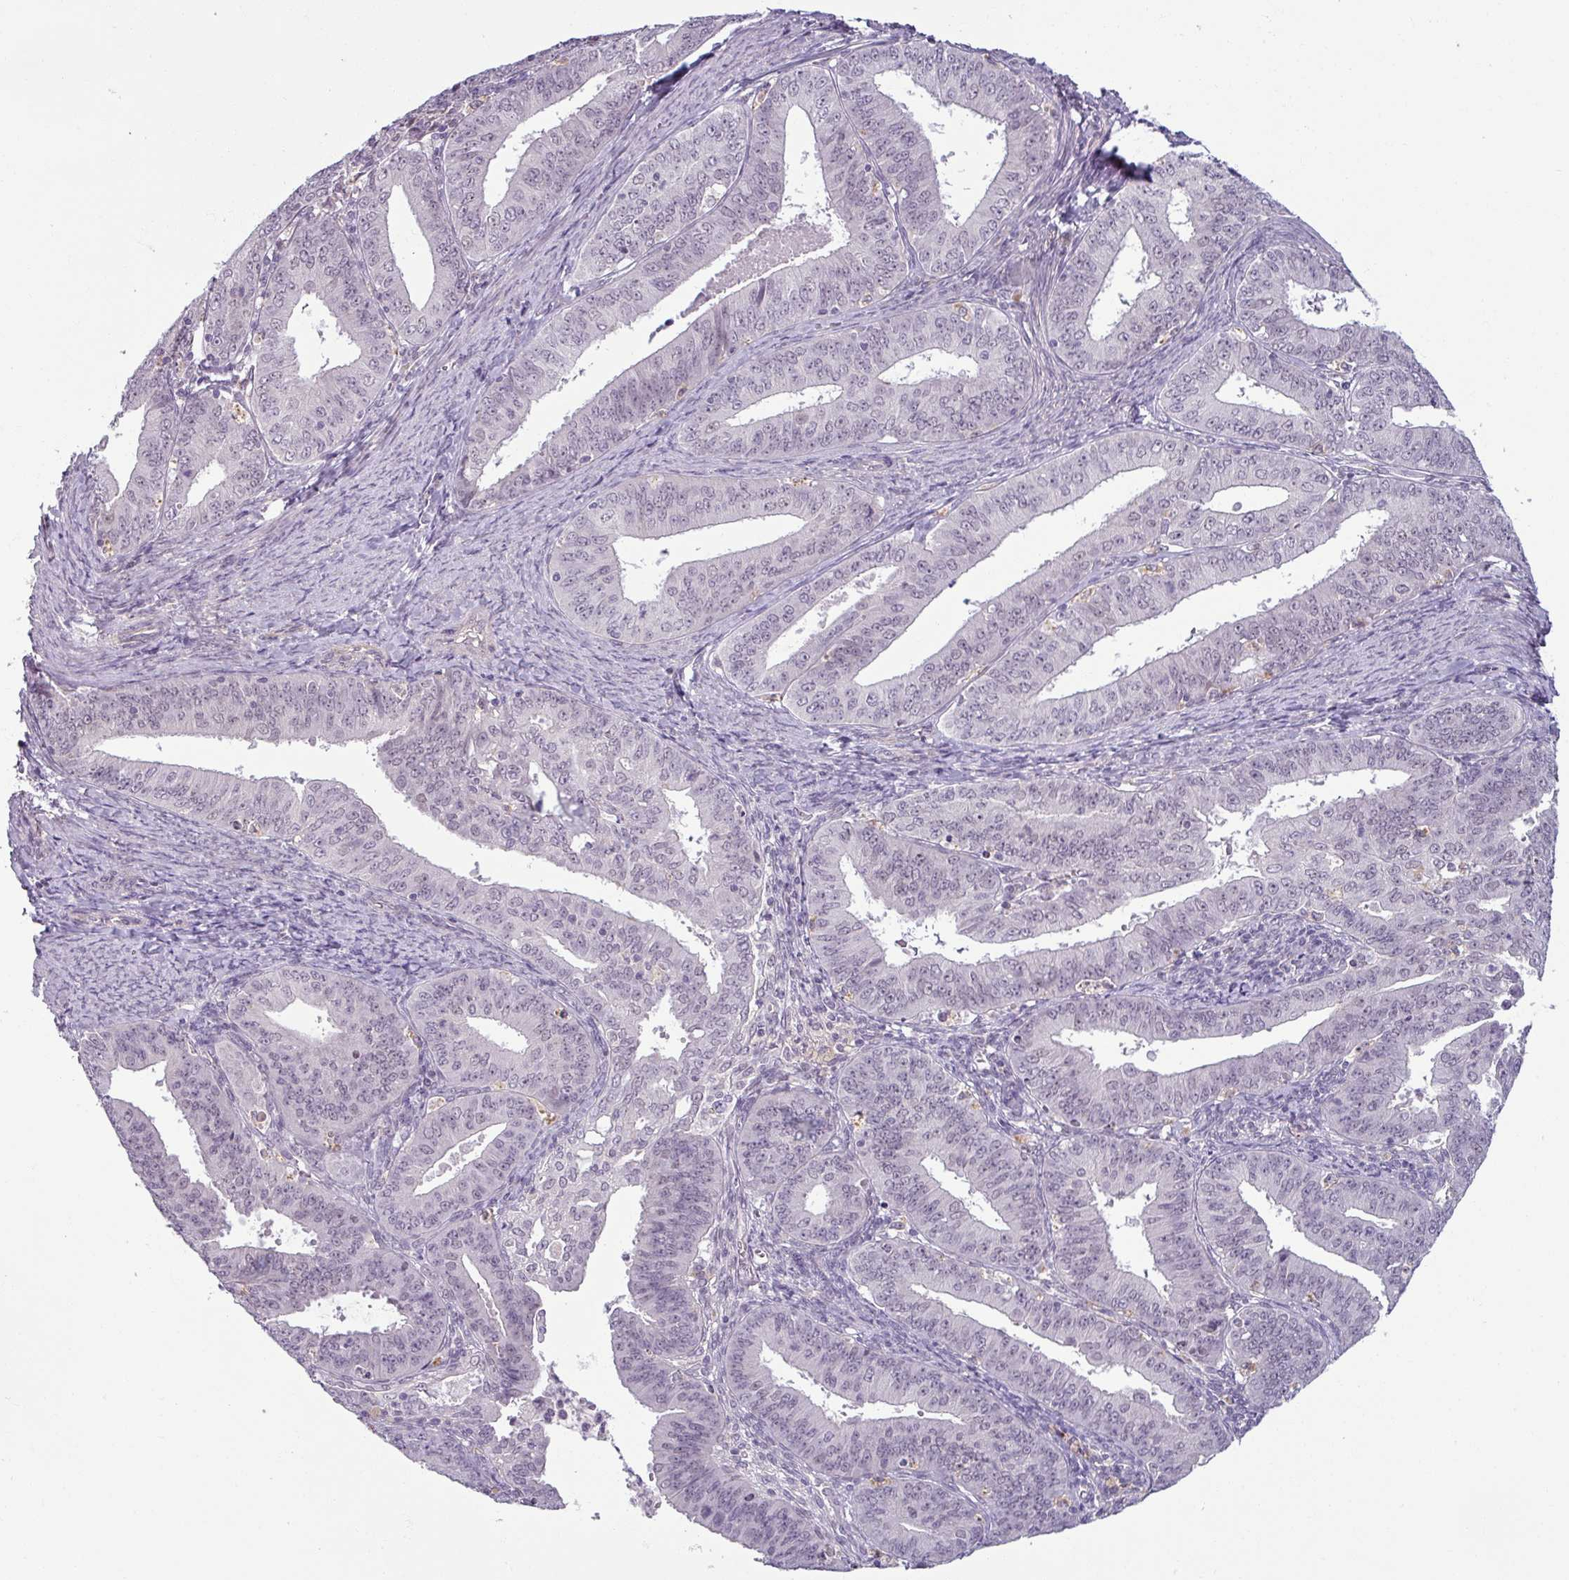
{"staining": {"intensity": "weak", "quantity": "<25%", "location": "nuclear"}, "tissue": "endometrial cancer", "cell_type": "Tumor cells", "image_type": "cancer", "snomed": [{"axis": "morphology", "description": "Adenocarcinoma, NOS"}, {"axis": "topography", "description": "Endometrium"}], "caption": "This is an immunohistochemistry (IHC) micrograph of human endometrial cancer. There is no staining in tumor cells.", "gene": "UVSSA", "patient": {"sex": "female", "age": 73}}